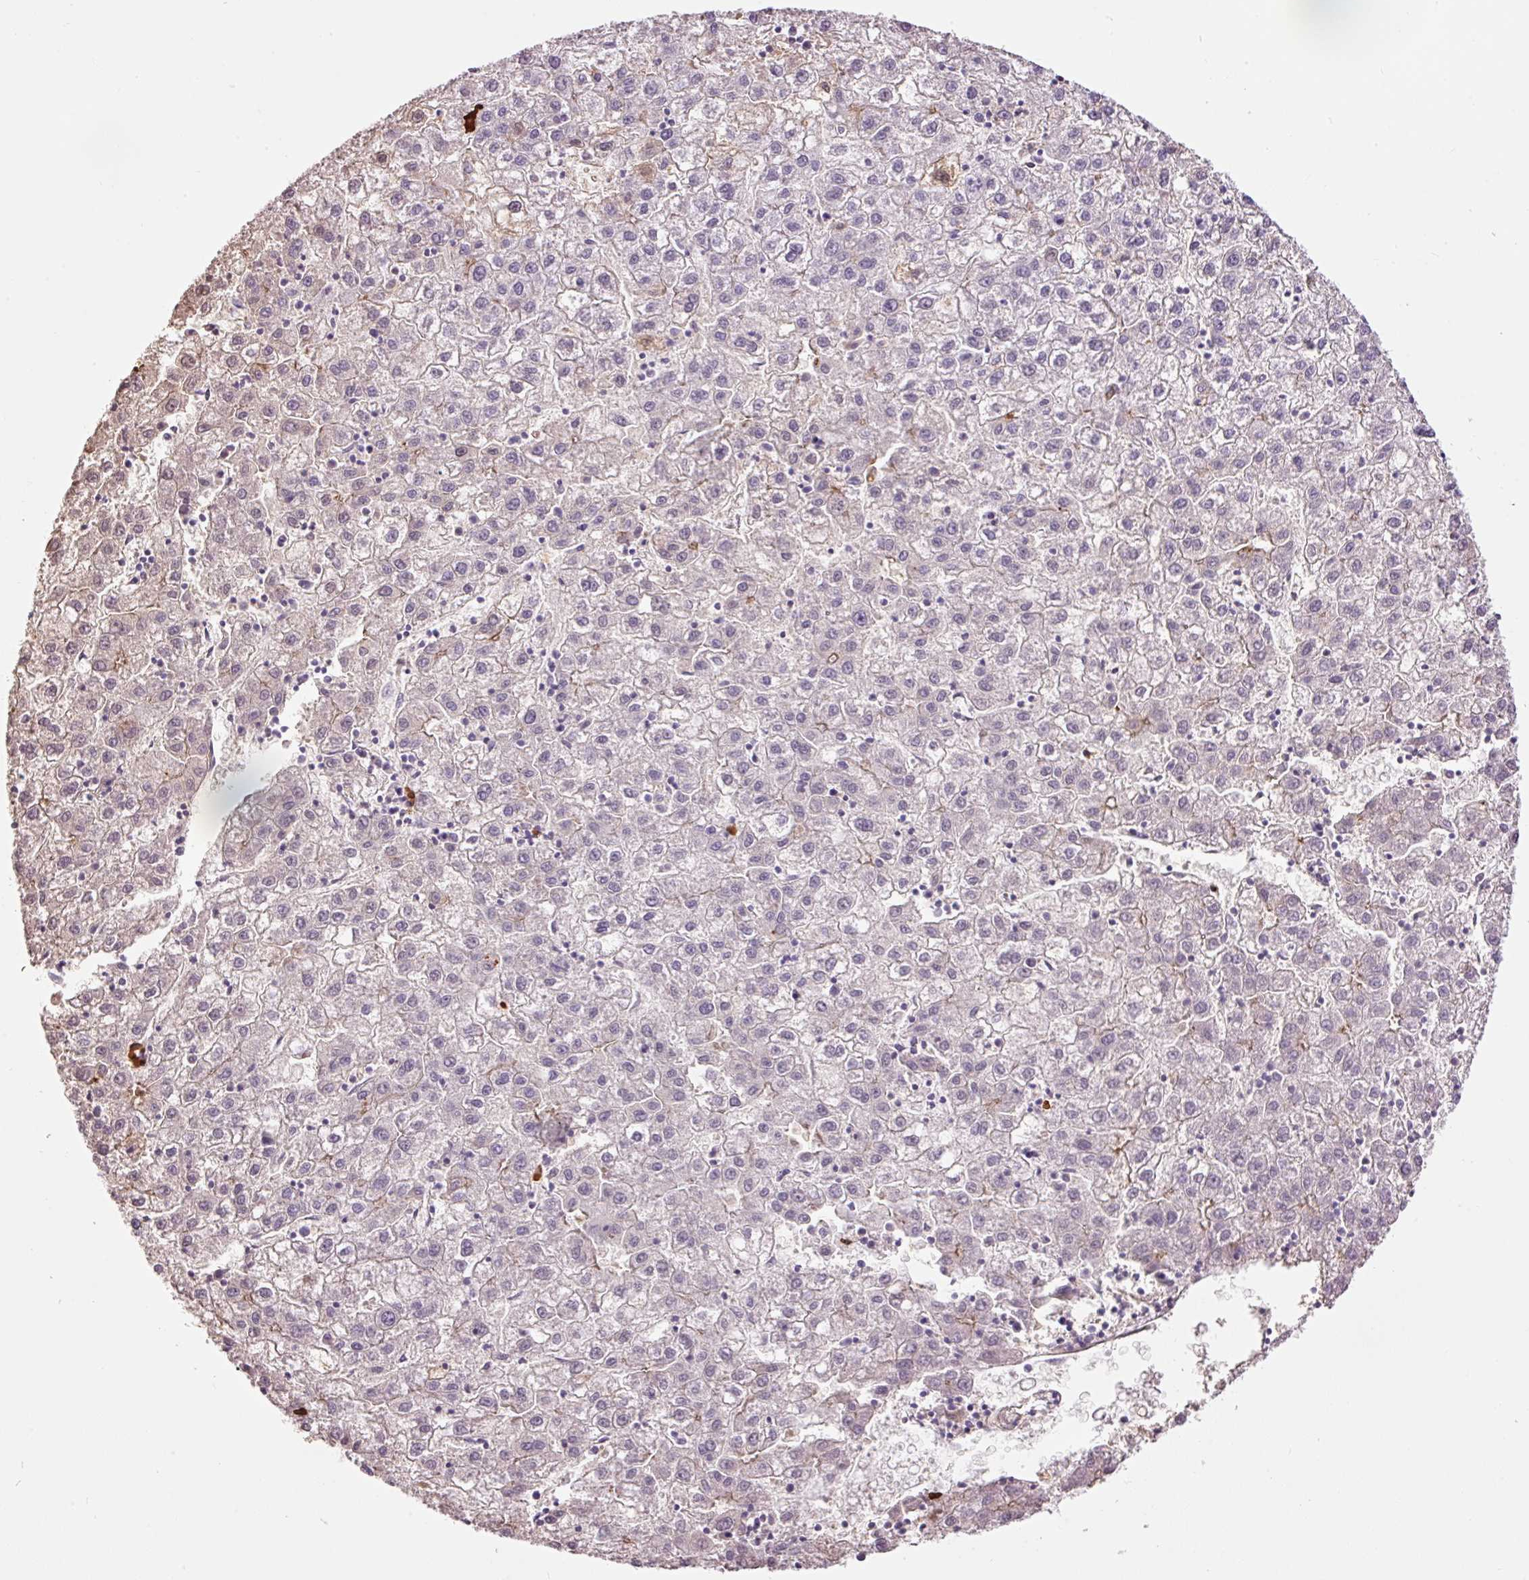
{"staining": {"intensity": "weak", "quantity": "<25%", "location": "cytoplasmic/membranous"}, "tissue": "liver cancer", "cell_type": "Tumor cells", "image_type": "cancer", "snomed": [{"axis": "morphology", "description": "Carcinoma, Hepatocellular, NOS"}, {"axis": "topography", "description": "Liver"}], "caption": "This histopathology image is of hepatocellular carcinoma (liver) stained with immunohistochemistry (IHC) to label a protein in brown with the nuclei are counter-stained blue. There is no expression in tumor cells.", "gene": "PRPF38B", "patient": {"sex": "male", "age": 72}}